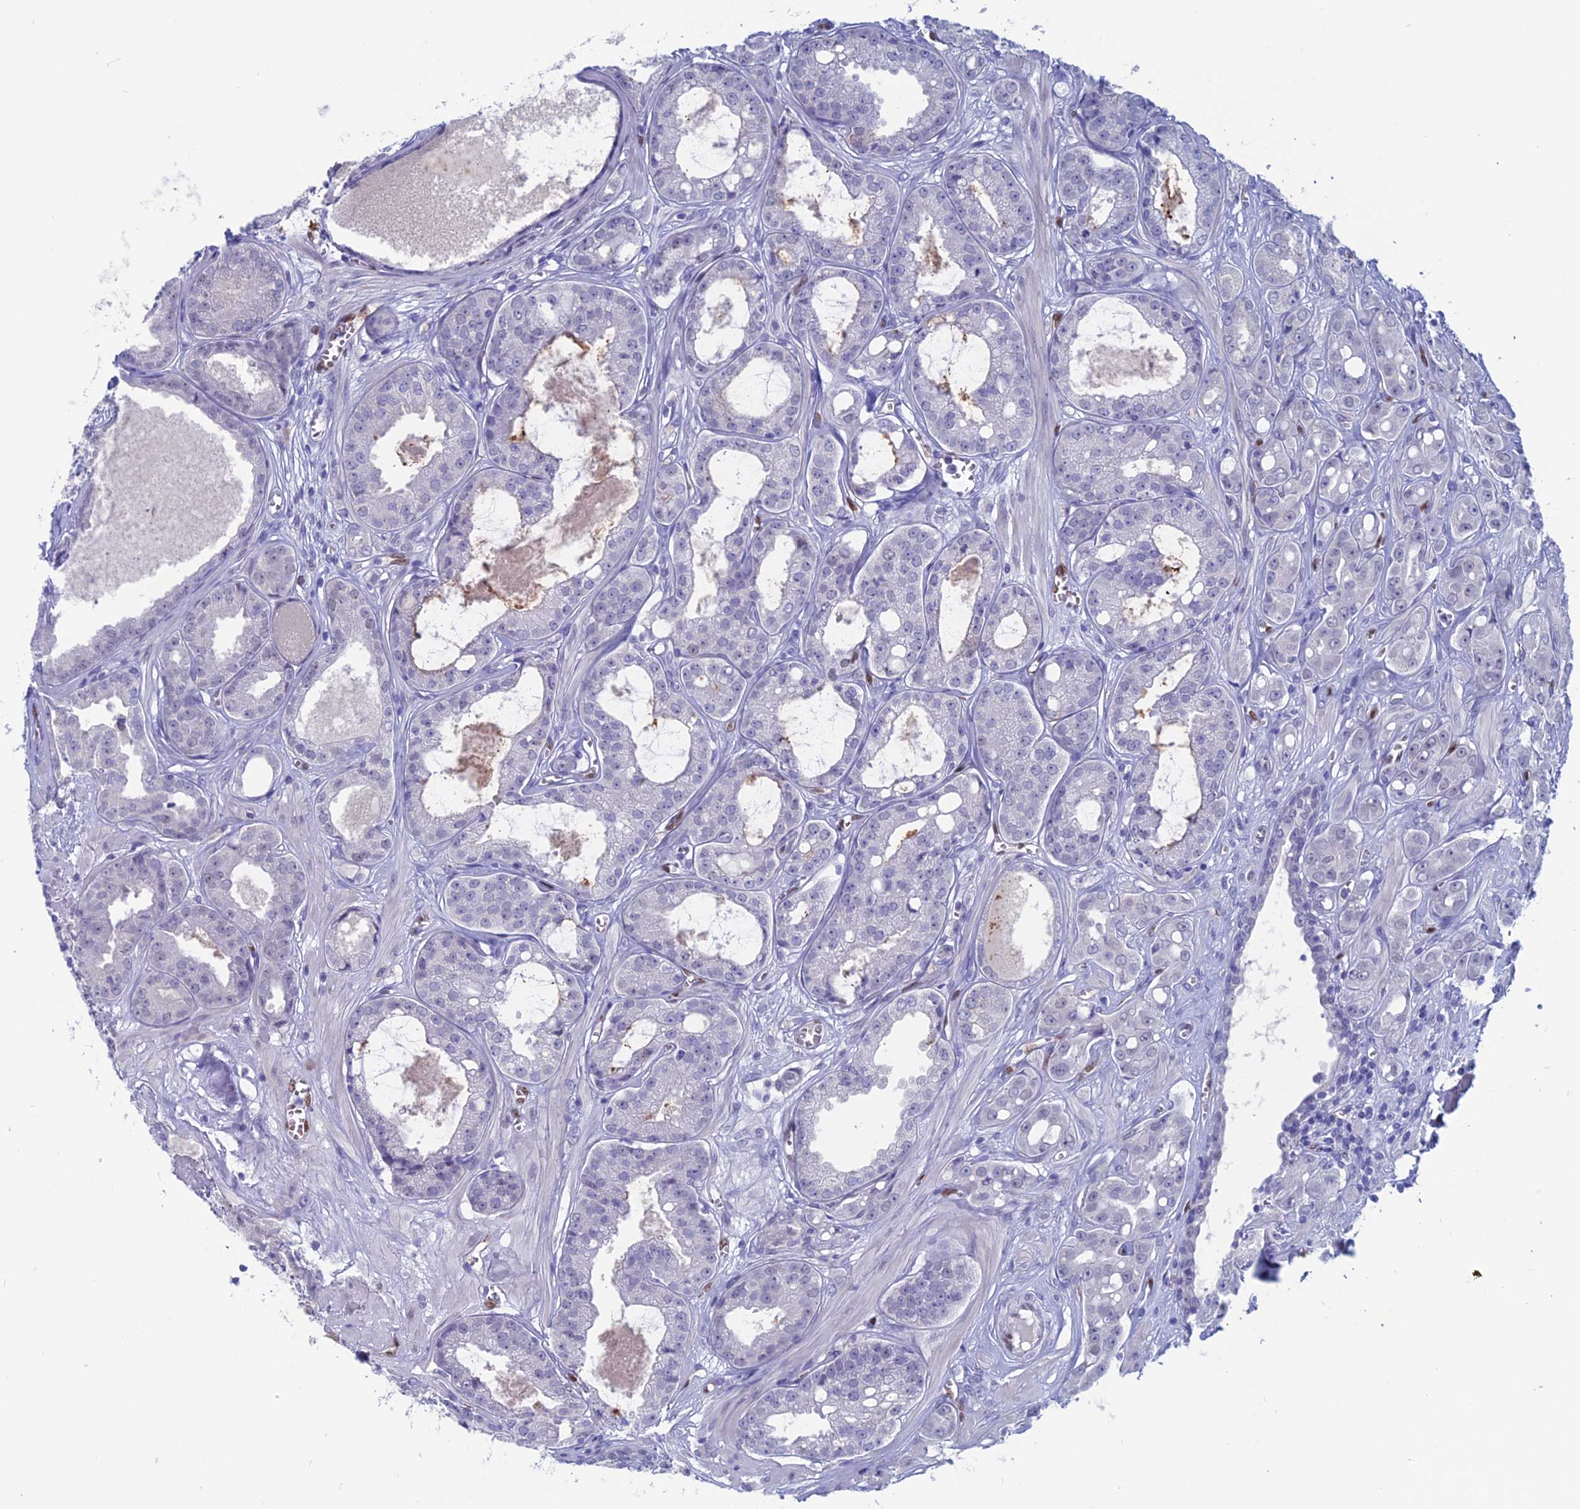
{"staining": {"intensity": "negative", "quantity": "none", "location": "none"}, "tissue": "prostate cancer", "cell_type": "Tumor cells", "image_type": "cancer", "snomed": [{"axis": "morphology", "description": "Adenocarcinoma, High grade"}, {"axis": "topography", "description": "Prostate"}], "caption": "Prostate cancer was stained to show a protein in brown. There is no significant expression in tumor cells. Brightfield microscopy of immunohistochemistry stained with DAB (brown) and hematoxylin (blue), captured at high magnification.", "gene": "NOL4L", "patient": {"sex": "male", "age": 74}}